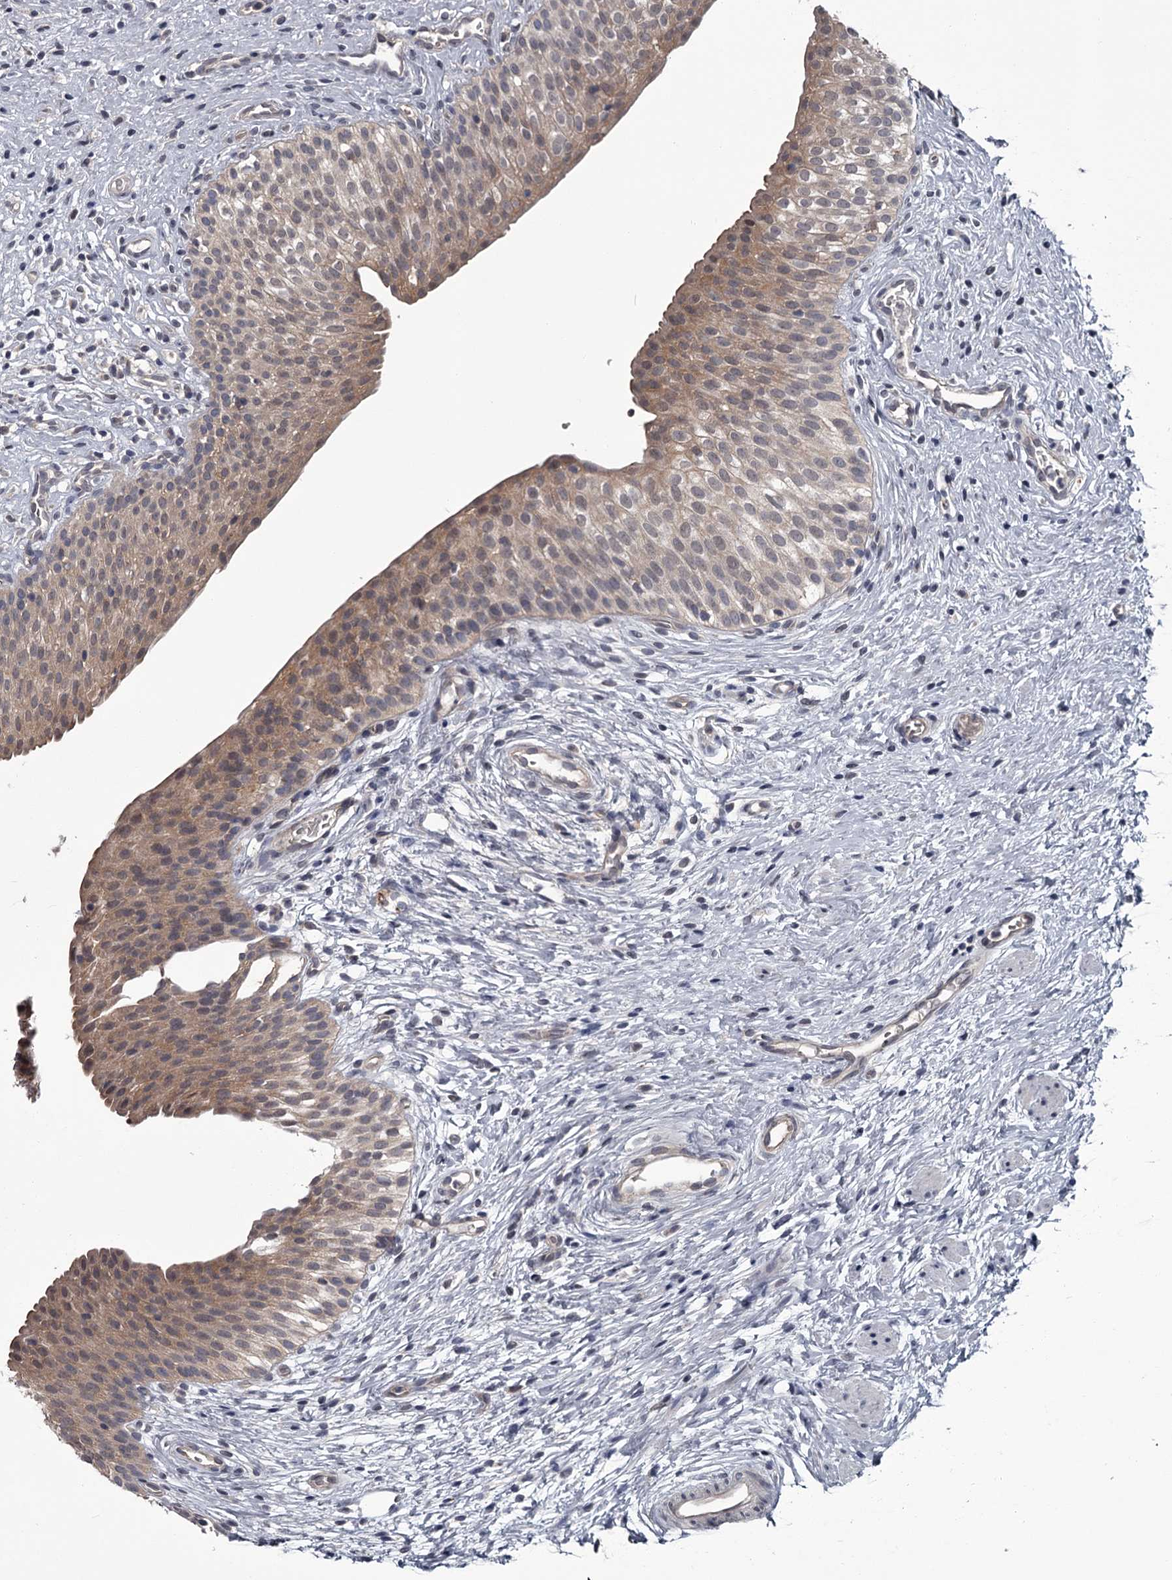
{"staining": {"intensity": "weak", "quantity": ">75%", "location": "cytoplasmic/membranous"}, "tissue": "urinary bladder", "cell_type": "Urothelial cells", "image_type": "normal", "snomed": [{"axis": "morphology", "description": "Normal tissue, NOS"}, {"axis": "topography", "description": "Urinary bladder"}], "caption": "This is a micrograph of immunohistochemistry (IHC) staining of normal urinary bladder, which shows weak expression in the cytoplasmic/membranous of urothelial cells.", "gene": "DAO", "patient": {"sex": "male", "age": 1}}